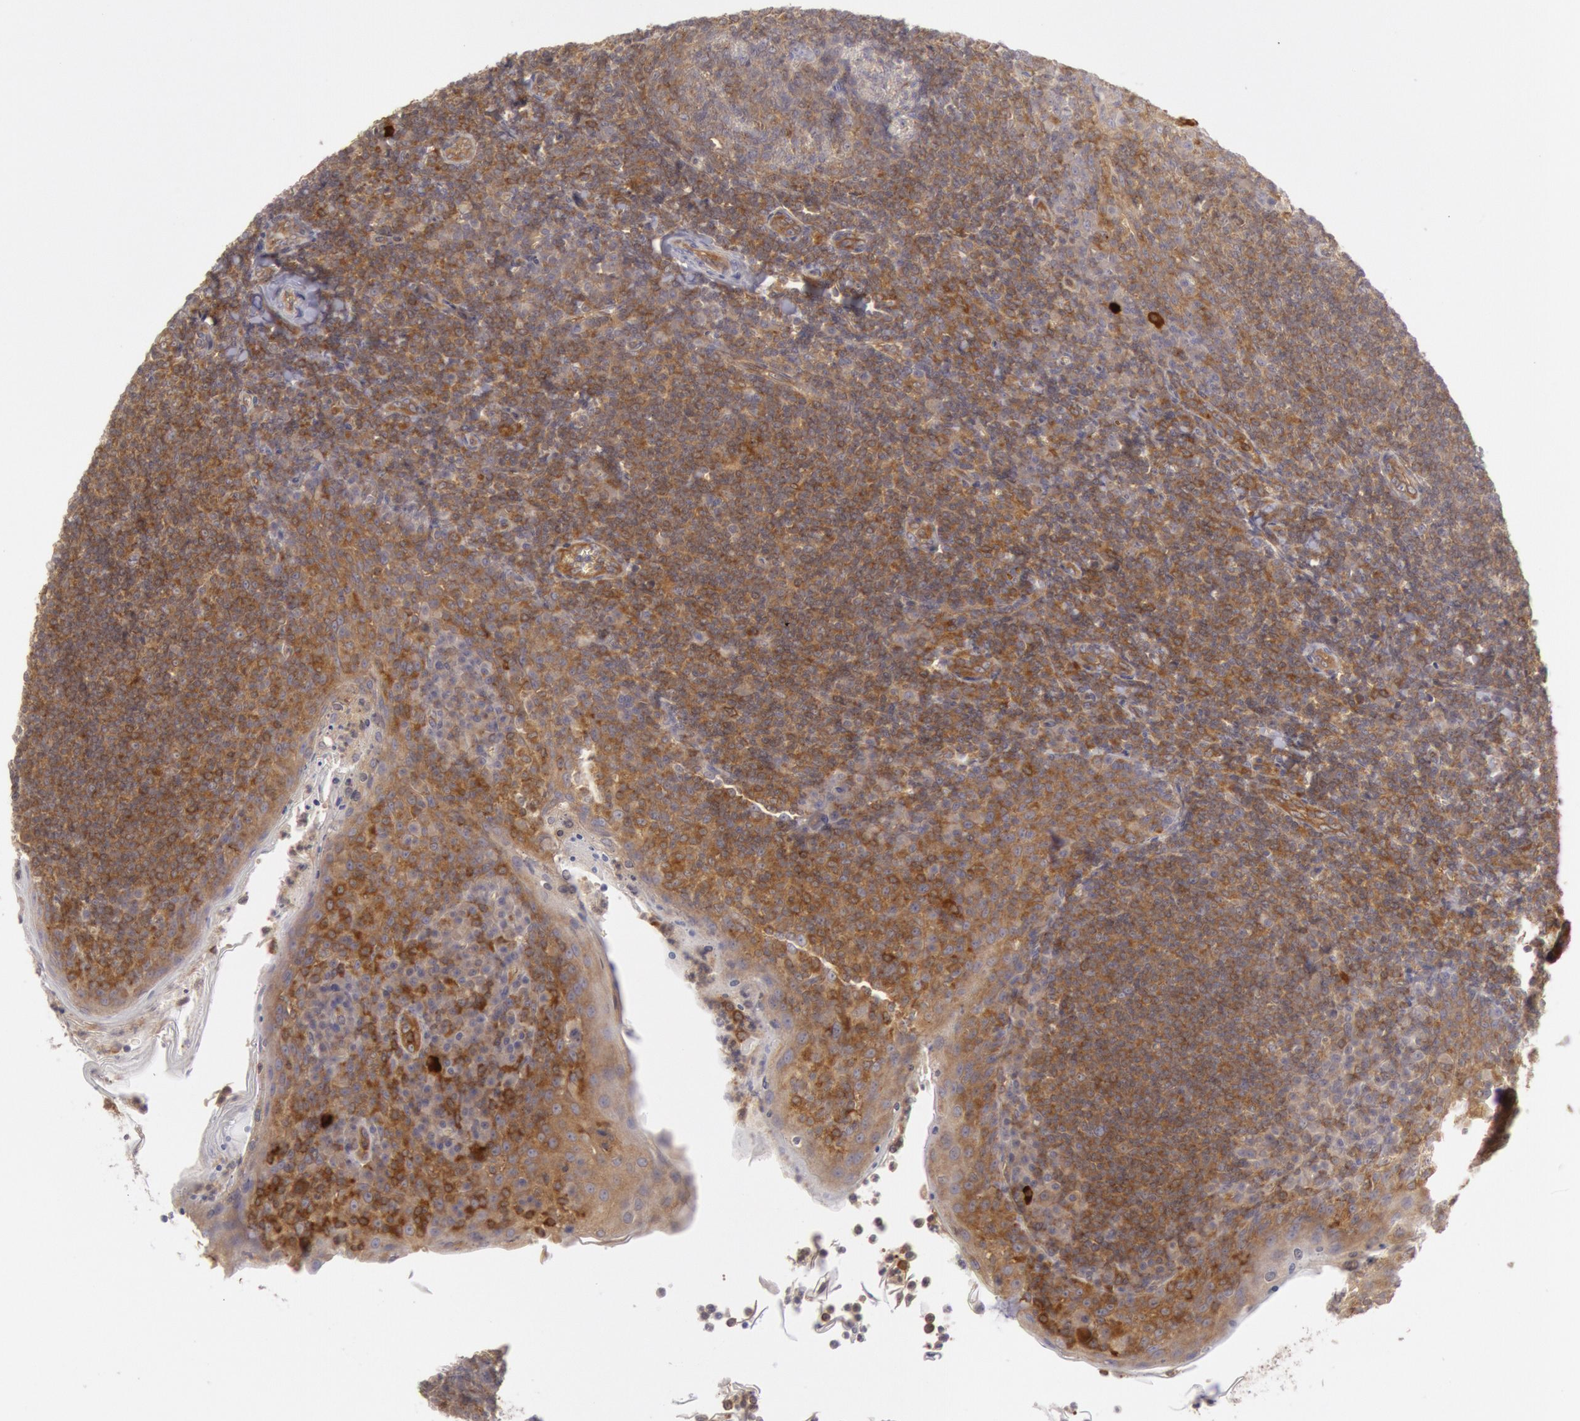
{"staining": {"intensity": "moderate", "quantity": ">75%", "location": "cytoplasmic/membranous"}, "tissue": "tonsil", "cell_type": "Germinal center cells", "image_type": "normal", "snomed": [{"axis": "morphology", "description": "Normal tissue, NOS"}, {"axis": "topography", "description": "Tonsil"}], "caption": "Immunohistochemical staining of normal human tonsil reveals >75% levels of moderate cytoplasmic/membranous protein staining in about >75% of germinal center cells.", "gene": "IKBKB", "patient": {"sex": "male", "age": 31}}